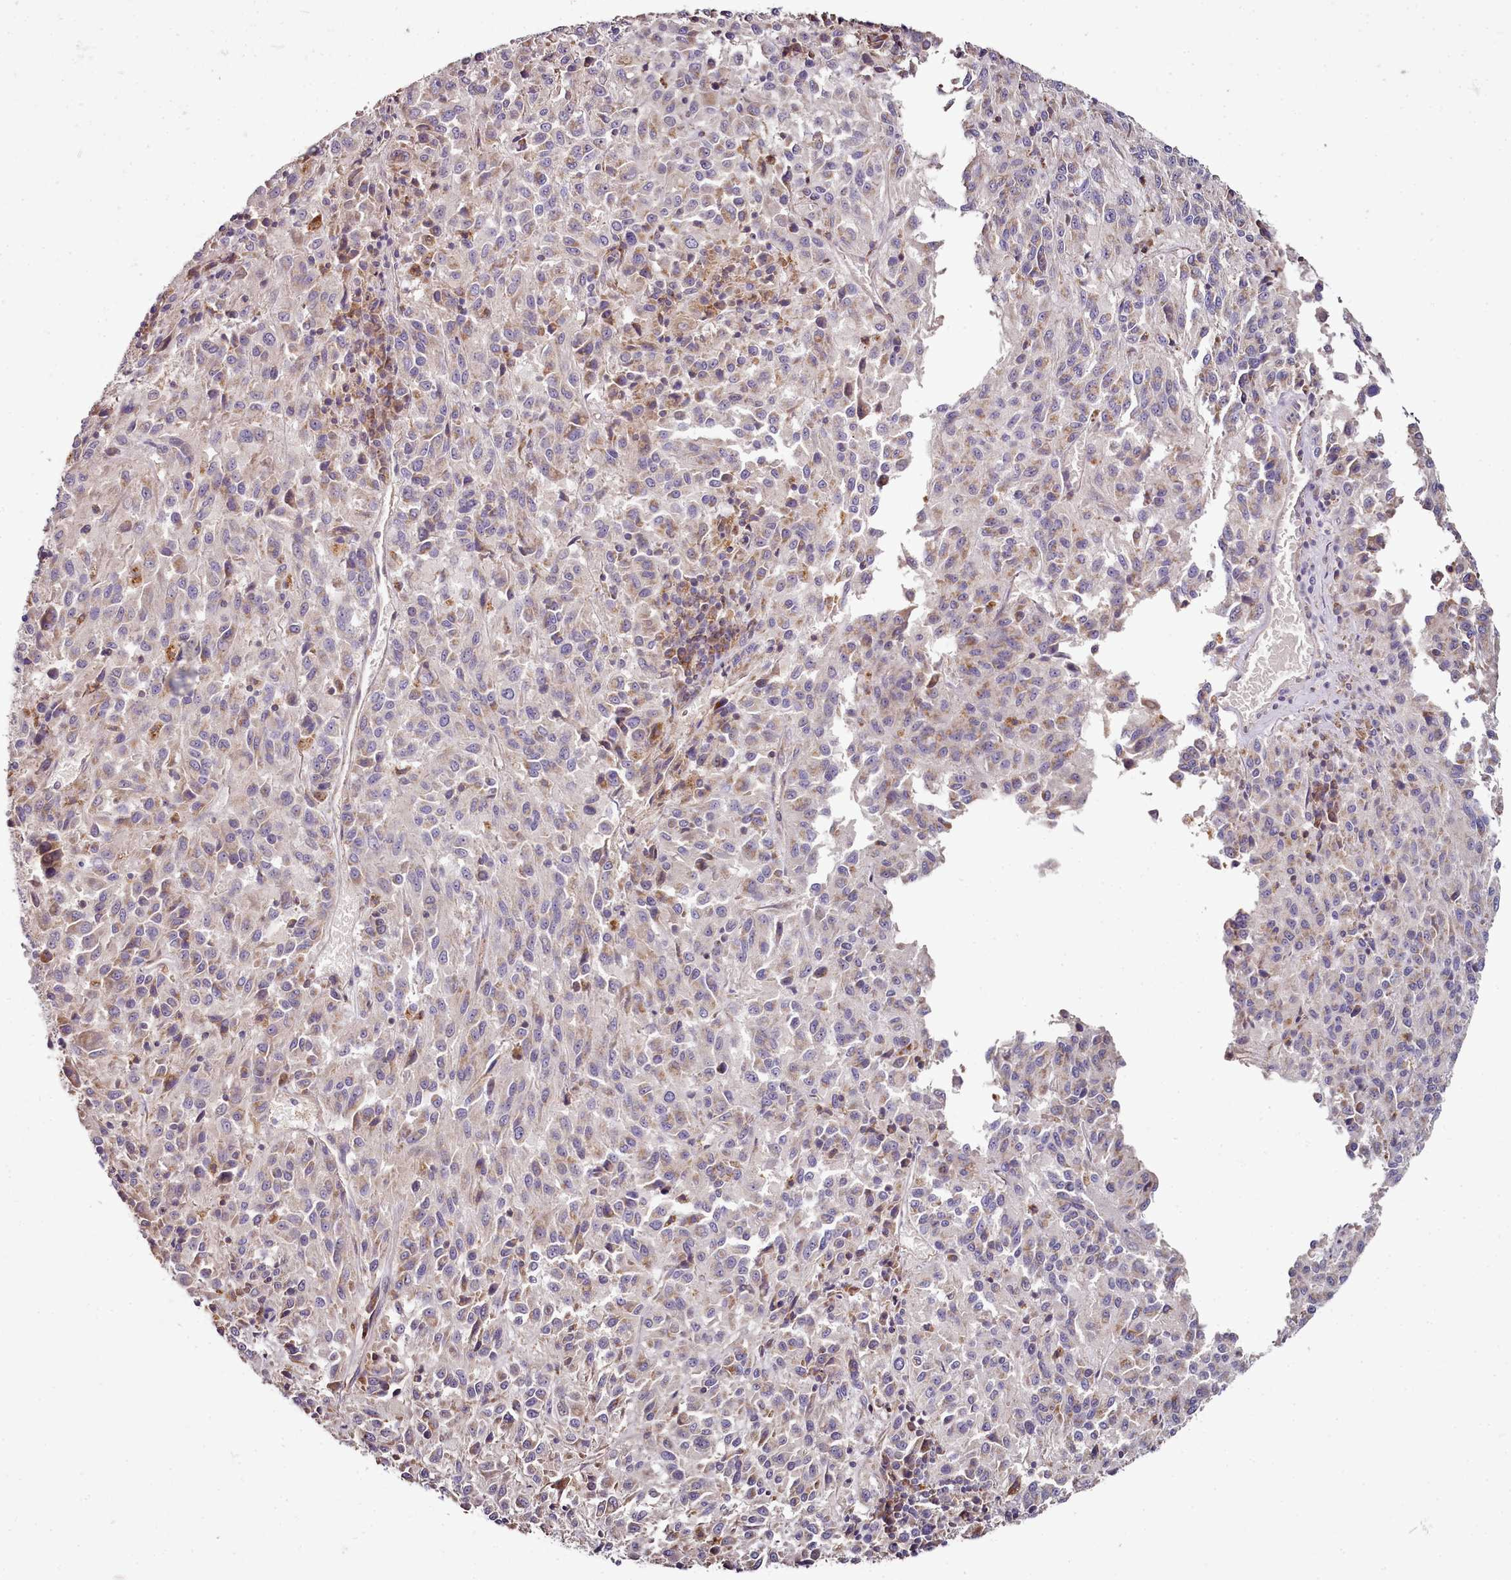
{"staining": {"intensity": "weak", "quantity": "25%-75%", "location": "cytoplasmic/membranous"}, "tissue": "melanoma", "cell_type": "Tumor cells", "image_type": "cancer", "snomed": [{"axis": "morphology", "description": "Malignant melanoma, Metastatic site"}, {"axis": "topography", "description": "Lung"}], "caption": "Immunohistochemical staining of human melanoma shows weak cytoplasmic/membranous protein expression in about 25%-75% of tumor cells.", "gene": "ACSS1", "patient": {"sex": "male", "age": 64}}